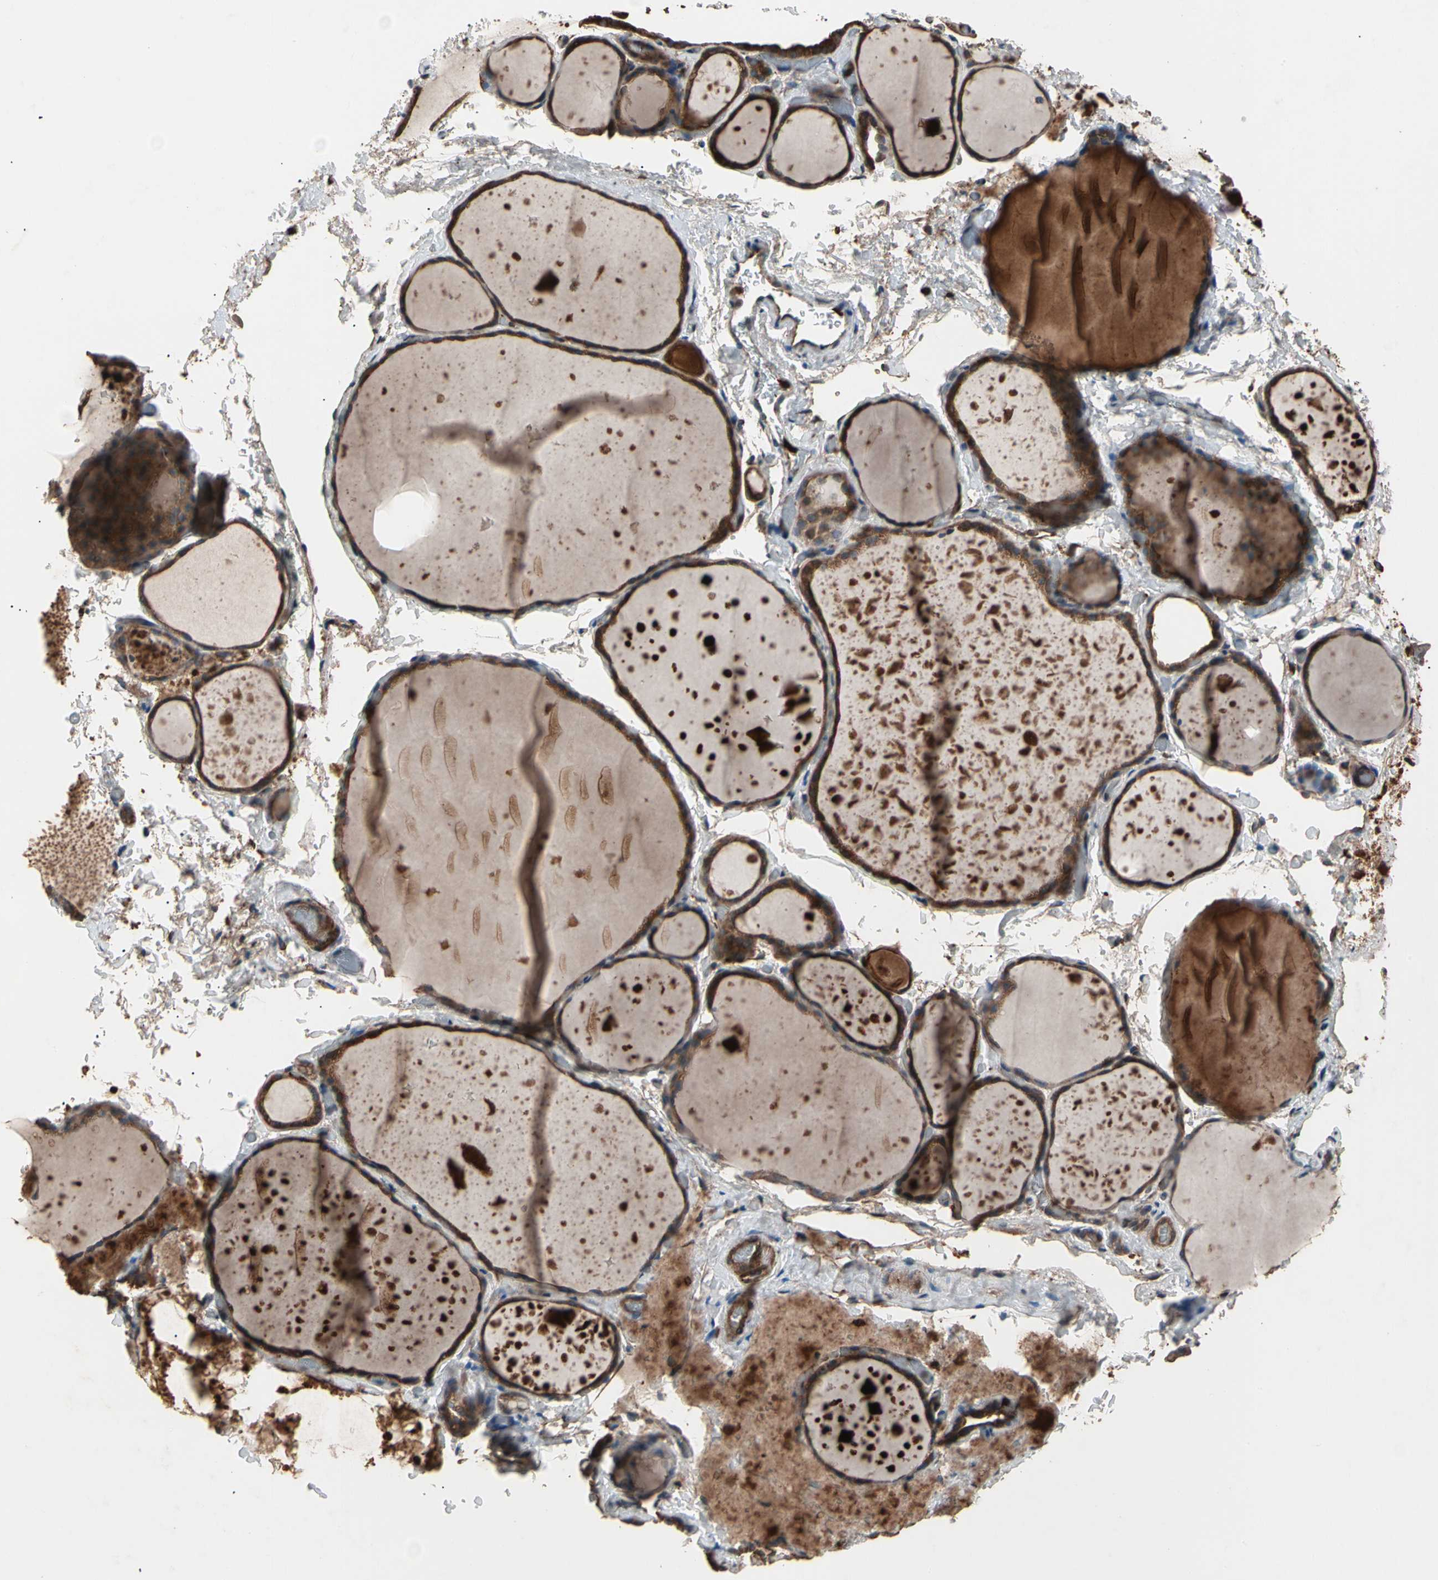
{"staining": {"intensity": "strong", "quantity": ">75%", "location": "cytoplasmic/membranous"}, "tissue": "thyroid gland", "cell_type": "Glandular cells", "image_type": "normal", "snomed": [{"axis": "morphology", "description": "Normal tissue, NOS"}, {"axis": "topography", "description": "Thyroid gland"}], "caption": "The micrograph shows immunohistochemical staining of normal thyroid gland. There is strong cytoplasmic/membranous staining is present in about >75% of glandular cells.", "gene": "AGBL2", "patient": {"sex": "male", "age": 76}}